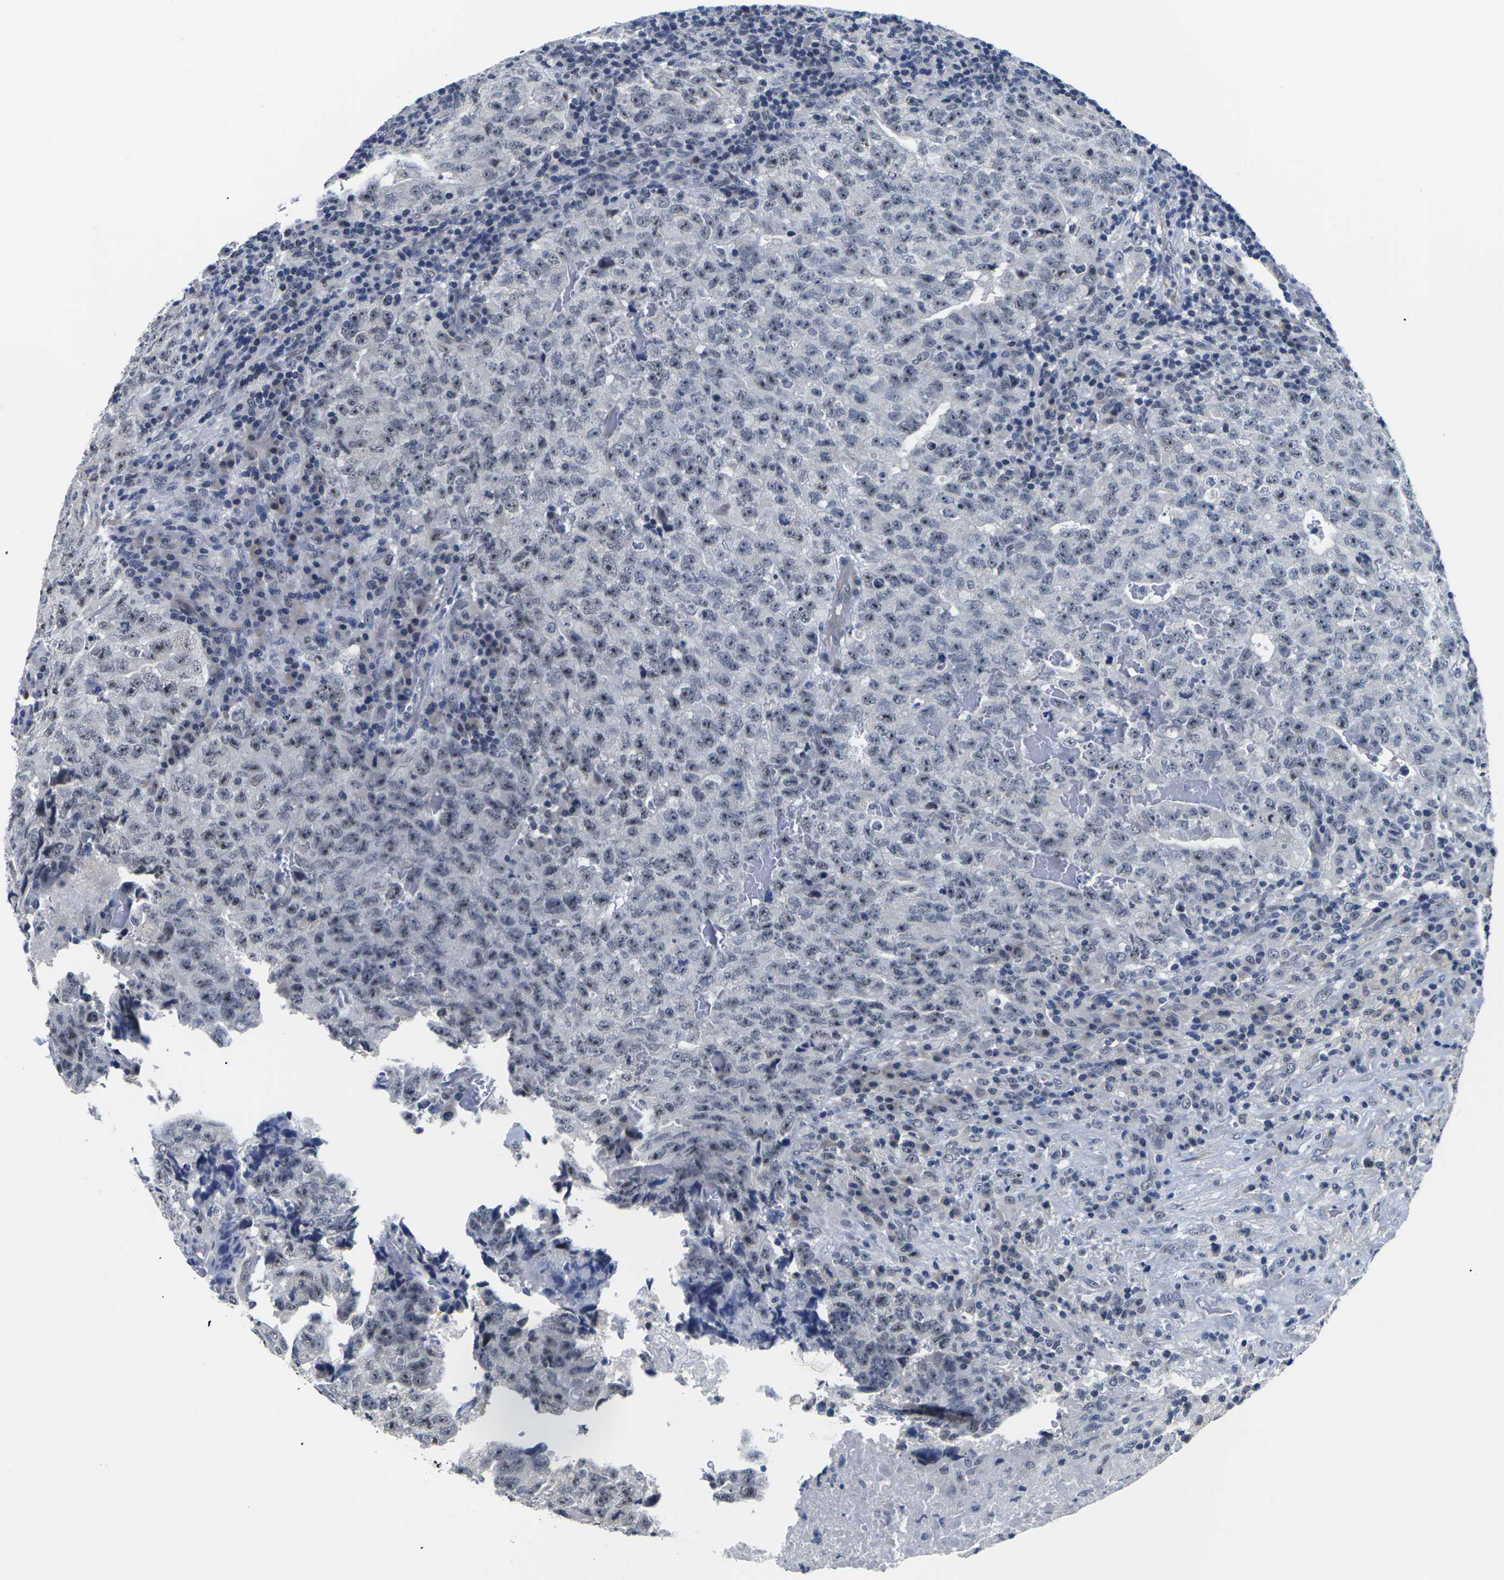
{"staining": {"intensity": "negative", "quantity": "none", "location": "none"}, "tissue": "testis cancer", "cell_type": "Tumor cells", "image_type": "cancer", "snomed": [{"axis": "morphology", "description": "Necrosis, NOS"}, {"axis": "morphology", "description": "Carcinoma, Embryonal, NOS"}, {"axis": "topography", "description": "Testis"}], "caption": "Photomicrograph shows no significant protein staining in tumor cells of testis cancer (embryonal carcinoma).", "gene": "ST6GAL2", "patient": {"sex": "male", "age": 19}}